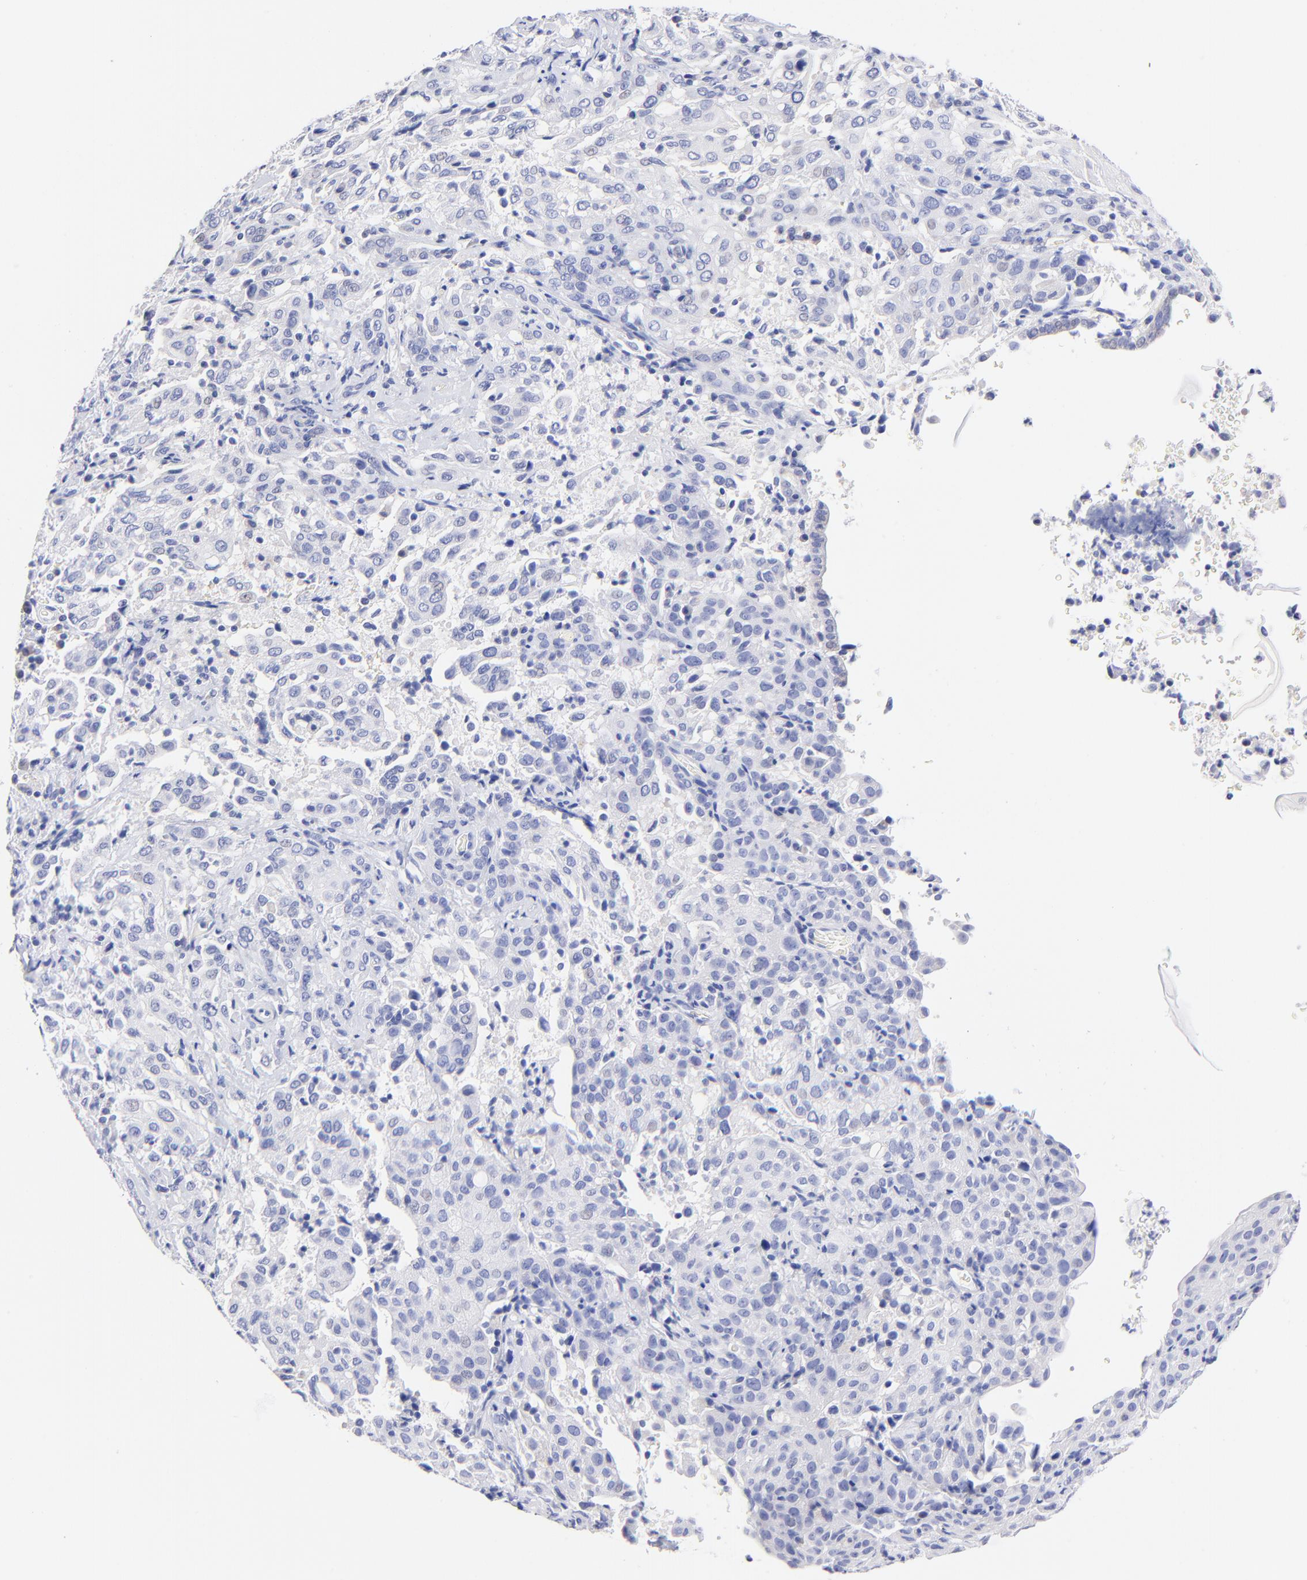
{"staining": {"intensity": "negative", "quantity": "none", "location": "none"}, "tissue": "cervical cancer", "cell_type": "Tumor cells", "image_type": "cancer", "snomed": [{"axis": "morphology", "description": "Squamous cell carcinoma, NOS"}, {"axis": "topography", "description": "Cervix"}], "caption": "The IHC micrograph has no significant staining in tumor cells of squamous cell carcinoma (cervical) tissue.", "gene": "RAB3A", "patient": {"sex": "female", "age": 41}}